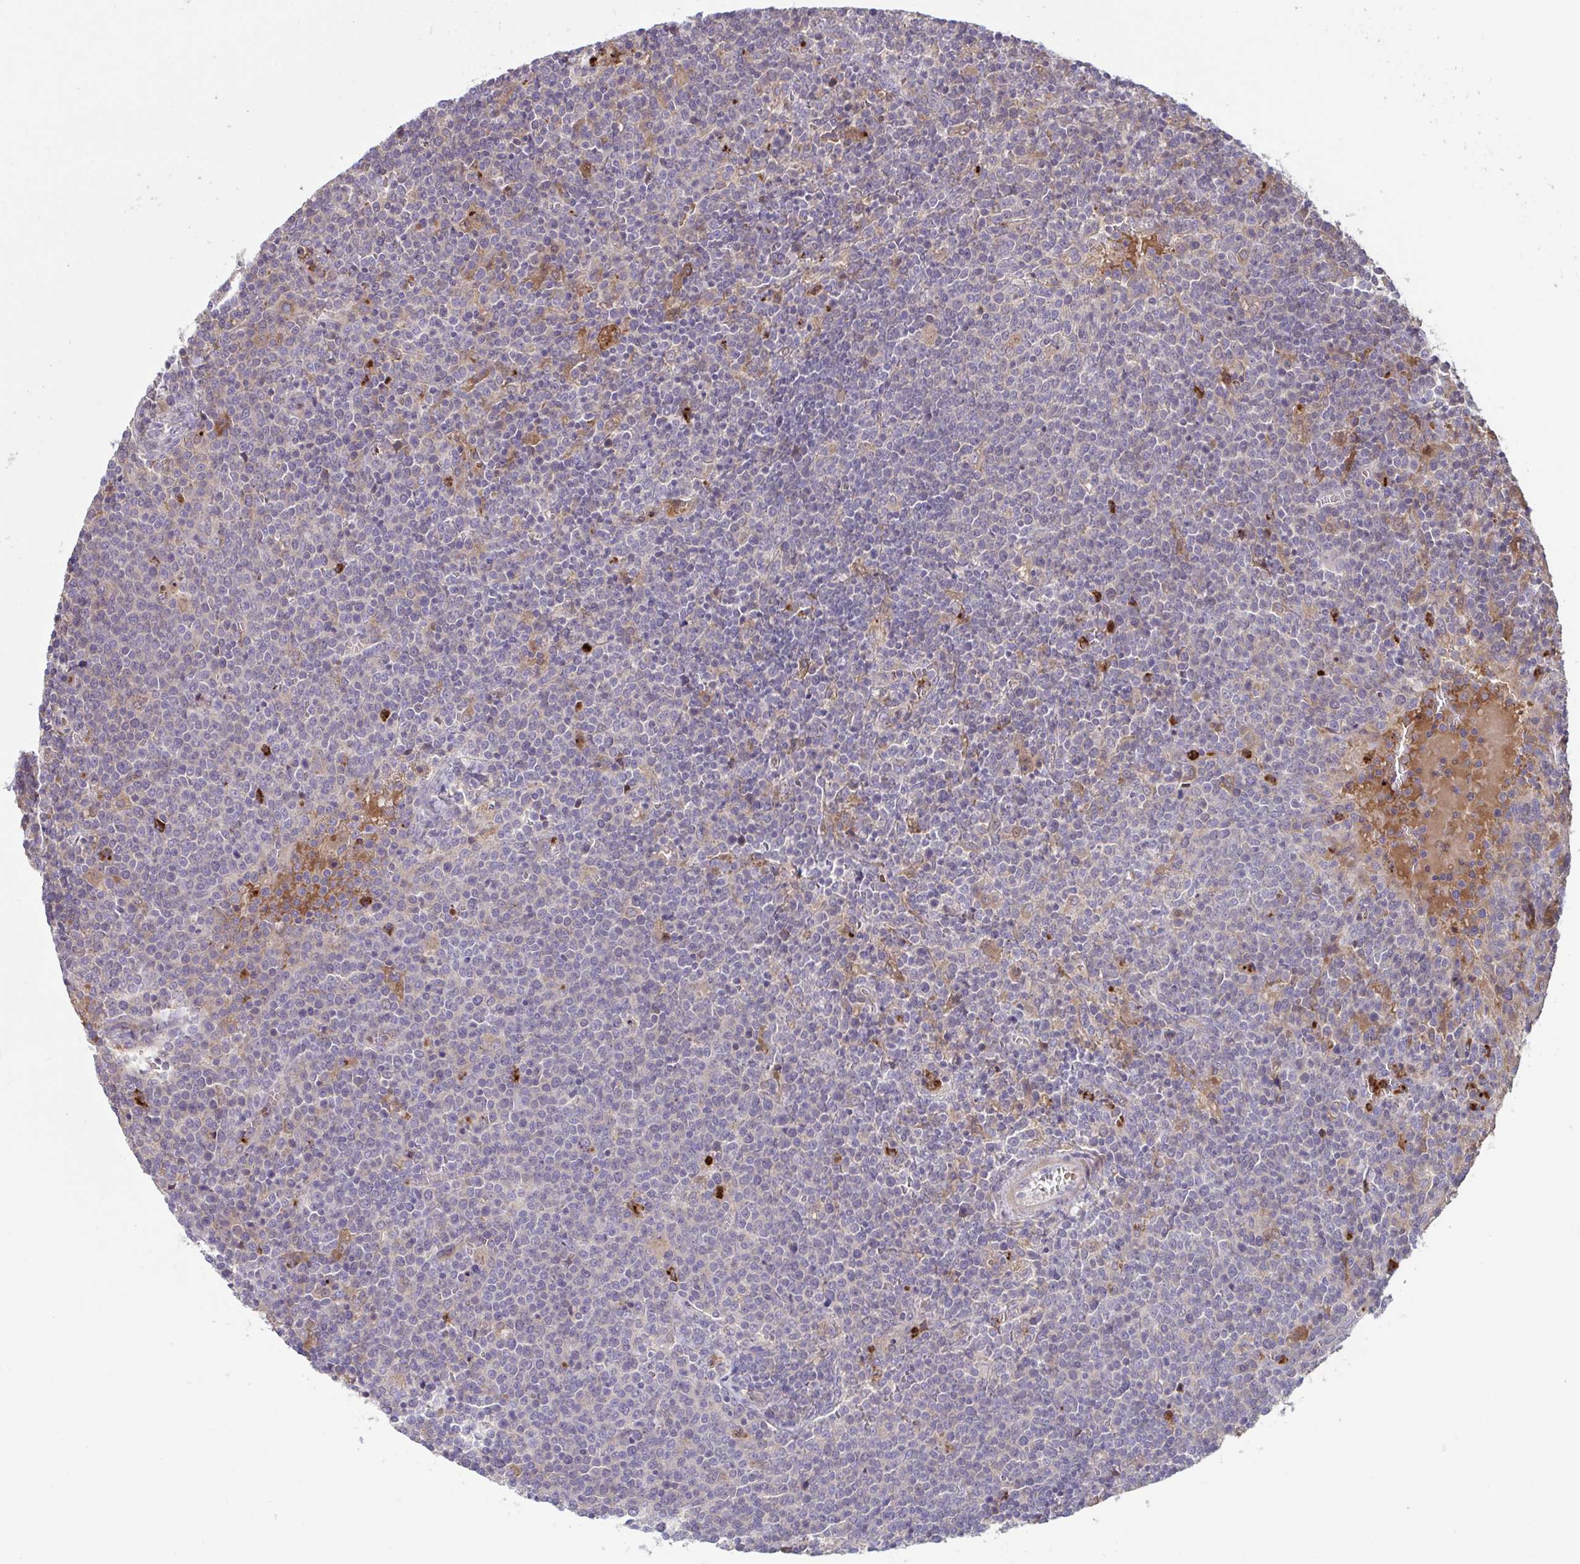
{"staining": {"intensity": "negative", "quantity": "none", "location": "none"}, "tissue": "lymphoma", "cell_type": "Tumor cells", "image_type": "cancer", "snomed": [{"axis": "morphology", "description": "Malignant lymphoma, non-Hodgkin's type, High grade"}, {"axis": "topography", "description": "Lymph node"}], "caption": "There is no significant expression in tumor cells of high-grade malignant lymphoma, non-Hodgkin's type.", "gene": "IL1R1", "patient": {"sex": "male", "age": 61}}